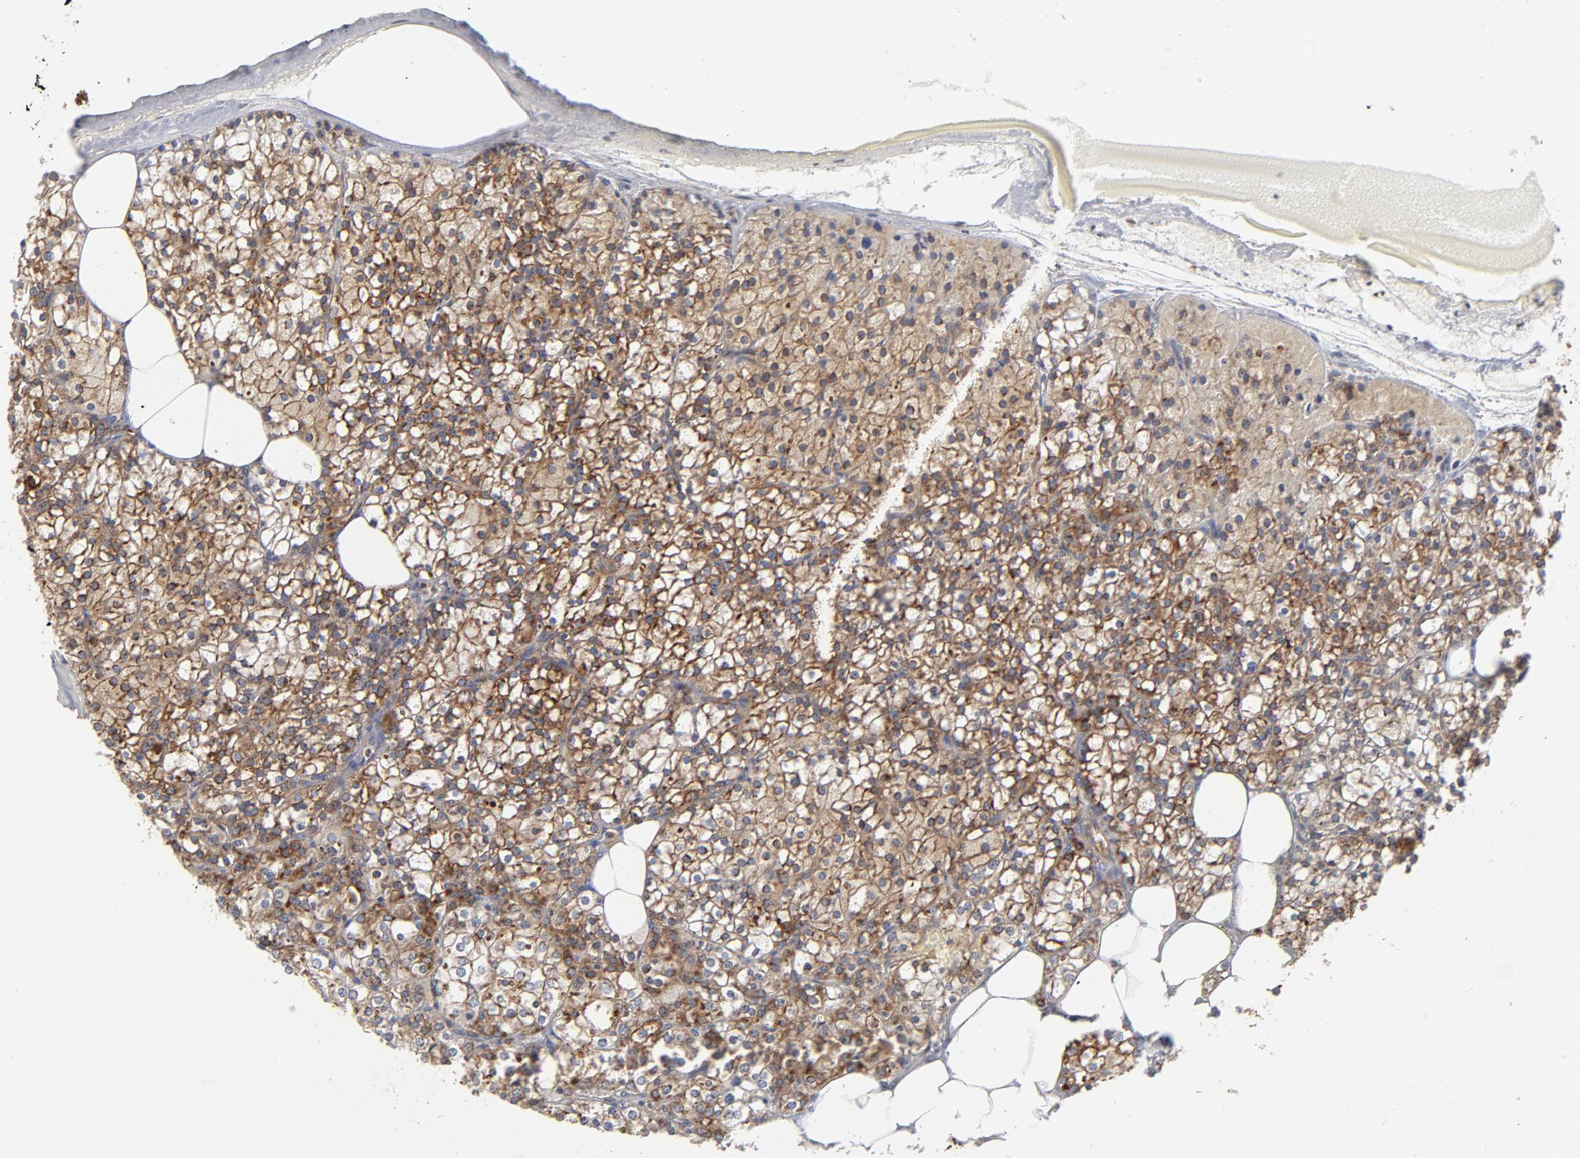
{"staining": {"intensity": "moderate", "quantity": ">75%", "location": "cytoplasmic/membranous"}, "tissue": "parathyroid gland", "cell_type": "Glandular cells", "image_type": "normal", "snomed": [{"axis": "morphology", "description": "Normal tissue, NOS"}, {"axis": "topography", "description": "Parathyroid gland"}], "caption": "IHC (DAB (3,3'-diaminobenzidine)) staining of benign human parathyroid gland reveals moderate cytoplasmic/membranous protein expression in approximately >75% of glandular cells.", "gene": "CANX", "patient": {"sex": "female", "age": 63}}